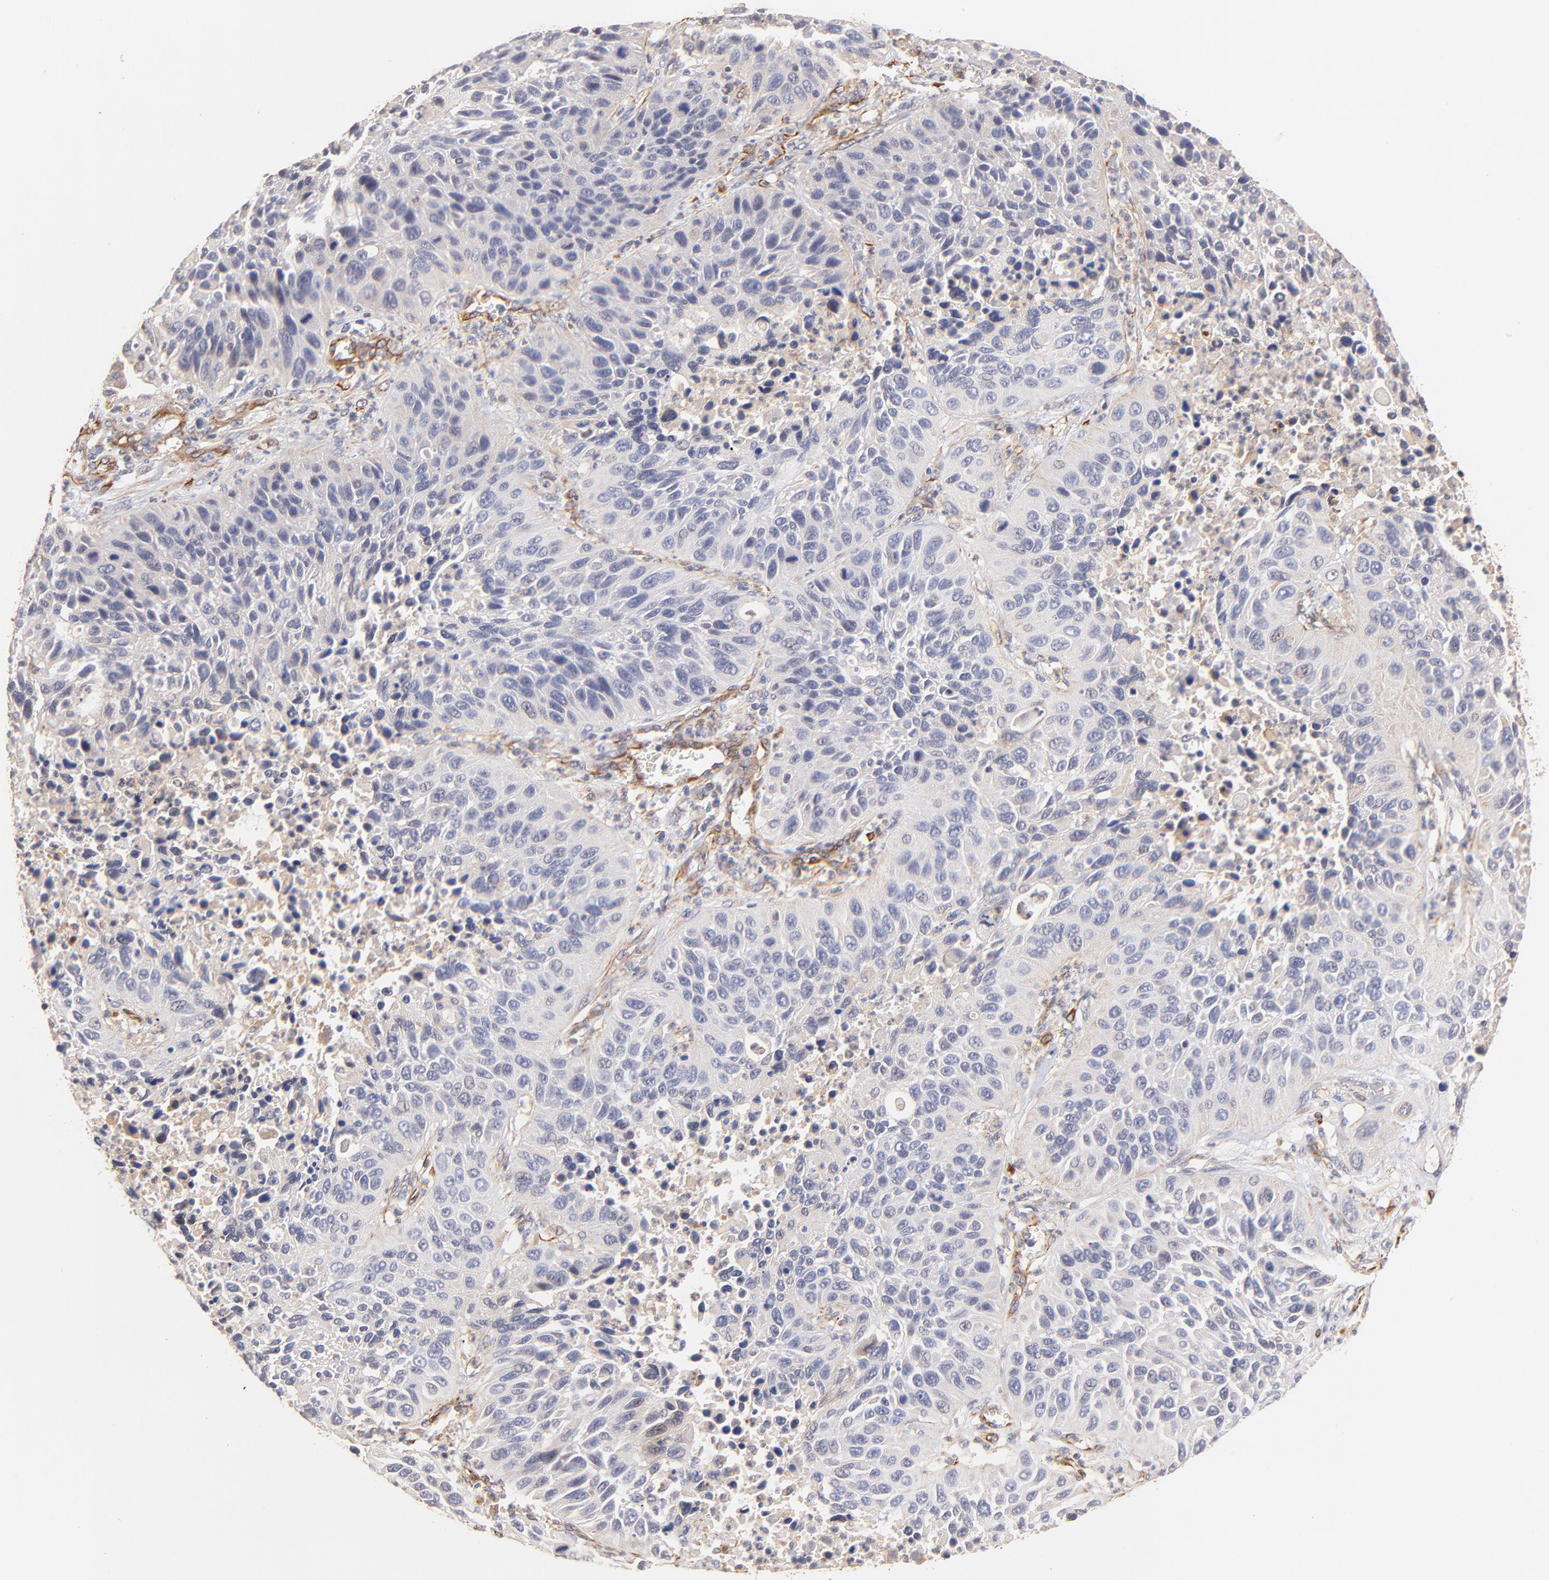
{"staining": {"intensity": "weak", "quantity": "<25%", "location": "cytoplasmic/membranous"}, "tissue": "lung cancer", "cell_type": "Tumor cells", "image_type": "cancer", "snomed": [{"axis": "morphology", "description": "Squamous cell carcinoma, NOS"}, {"axis": "topography", "description": "Lung"}], "caption": "A high-resolution histopathology image shows immunohistochemistry (IHC) staining of lung cancer, which demonstrates no significant staining in tumor cells.", "gene": "TNFAIP3", "patient": {"sex": "female", "age": 76}}